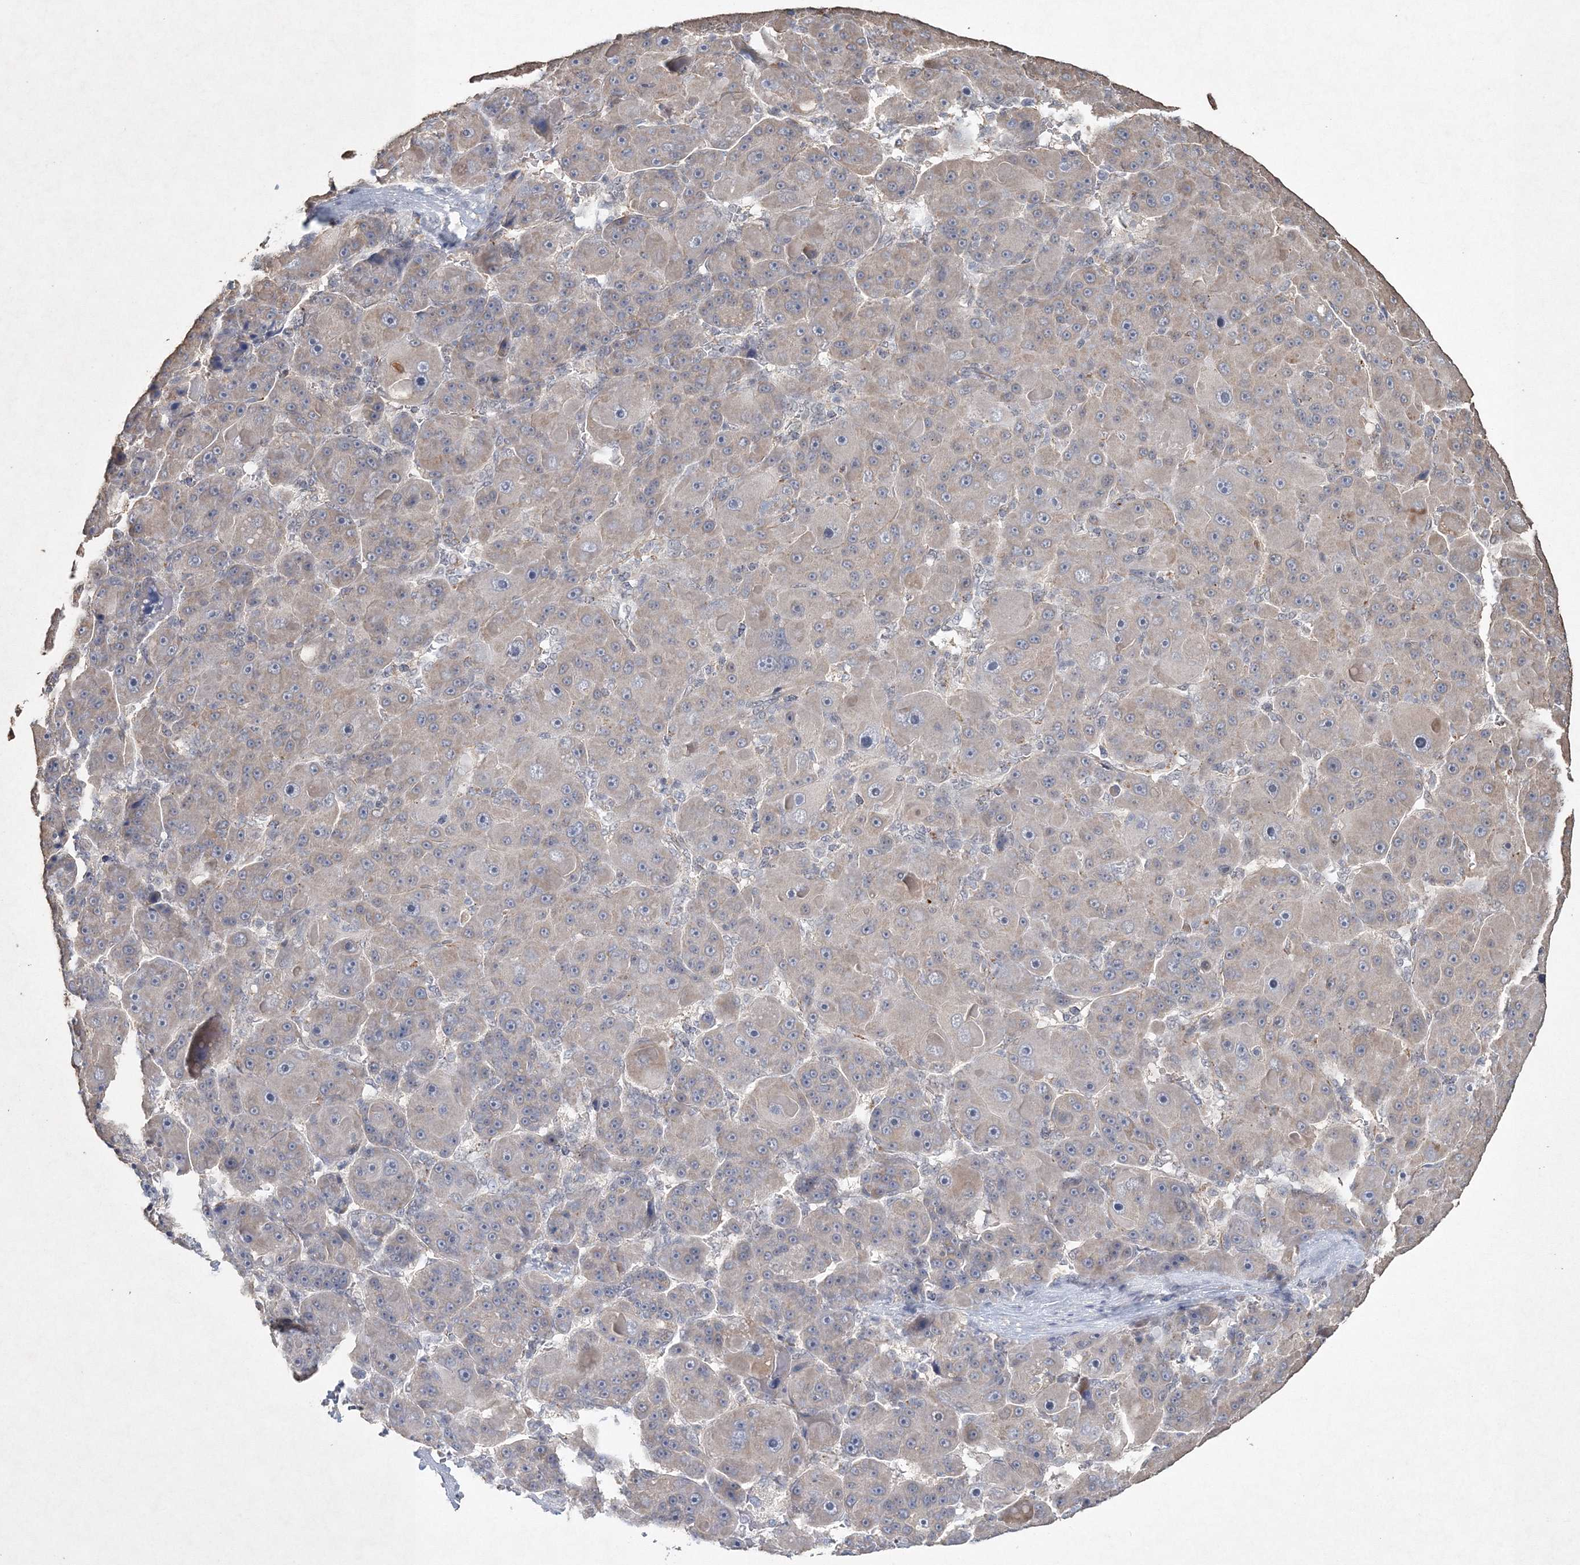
{"staining": {"intensity": "weak", "quantity": "<25%", "location": "cytoplasmic/membranous"}, "tissue": "liver cancer", "cell_type": "Tumor cells", "image_type": "cancer", "snomed": [{"axis": "morphology", "description": "Carcinoma, Hepatocellular, NOS"}, {"axis": "topography", "description": "Liver"}], "caption": "A high-resolution histopathology image shows IHC staining of liver cancer (hepatocellular carcinoma), which displays no significant positivity in tumor cells.", "gene": "UIMC1", "patient": {"sex": "male", "age": 76}}